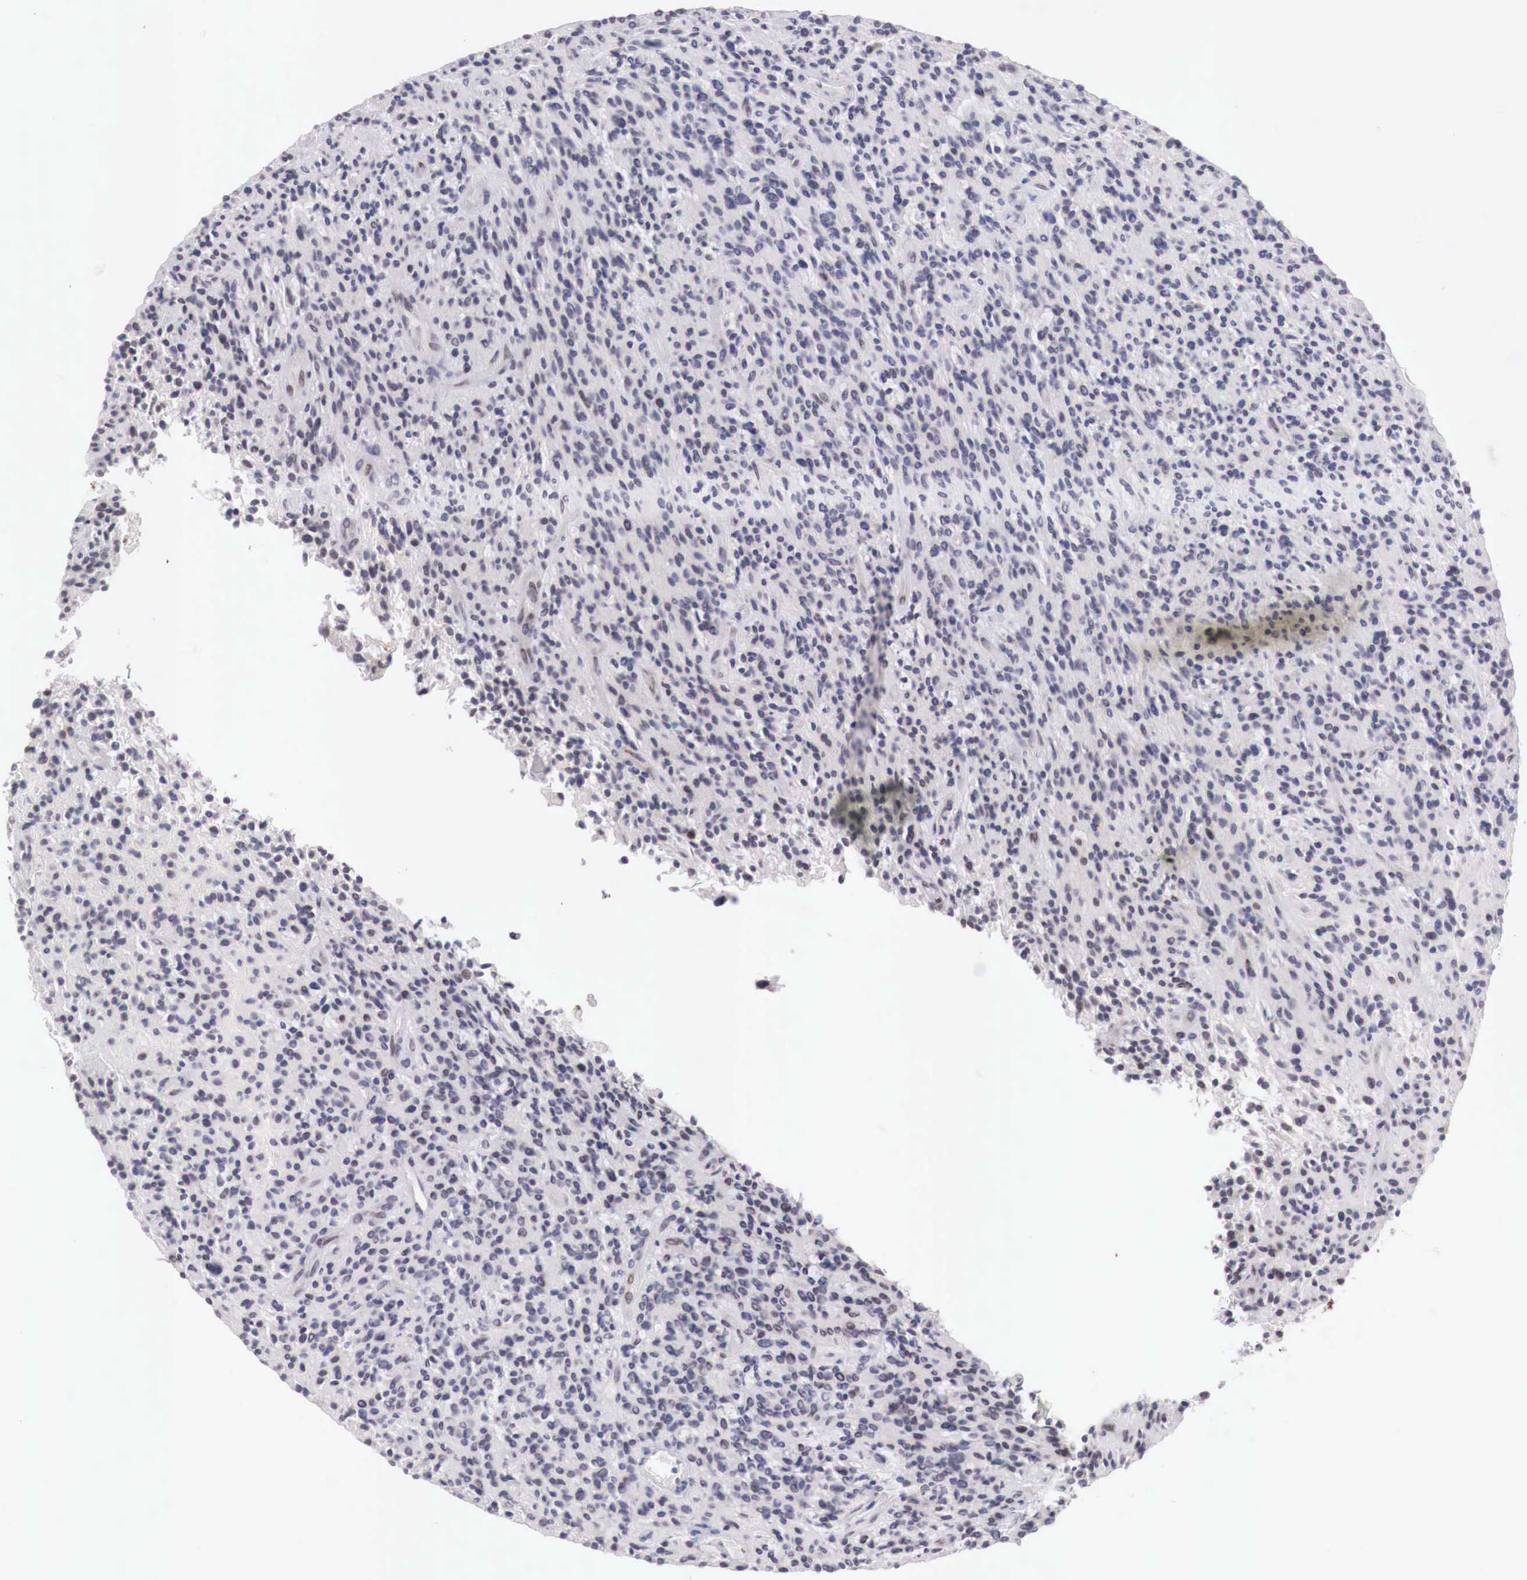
{"staining": {"intensity": "negative", "quantity": "none", "location": "none"}, "tissue": "glioma", "cell_type": "Tumor cells", "image_type": "cancer", "snomed": [{"axis": "morphology", "description": "Glioma, malignant, High grade"}, {"axis": "topography", "description": "Brain"}], "caption": "Protein analysis of malignant glioma (high-grade) displays no significant staining in tumor cells.", "gene": "TRIM13", "patient": {"sex": "female", "age": 13}}